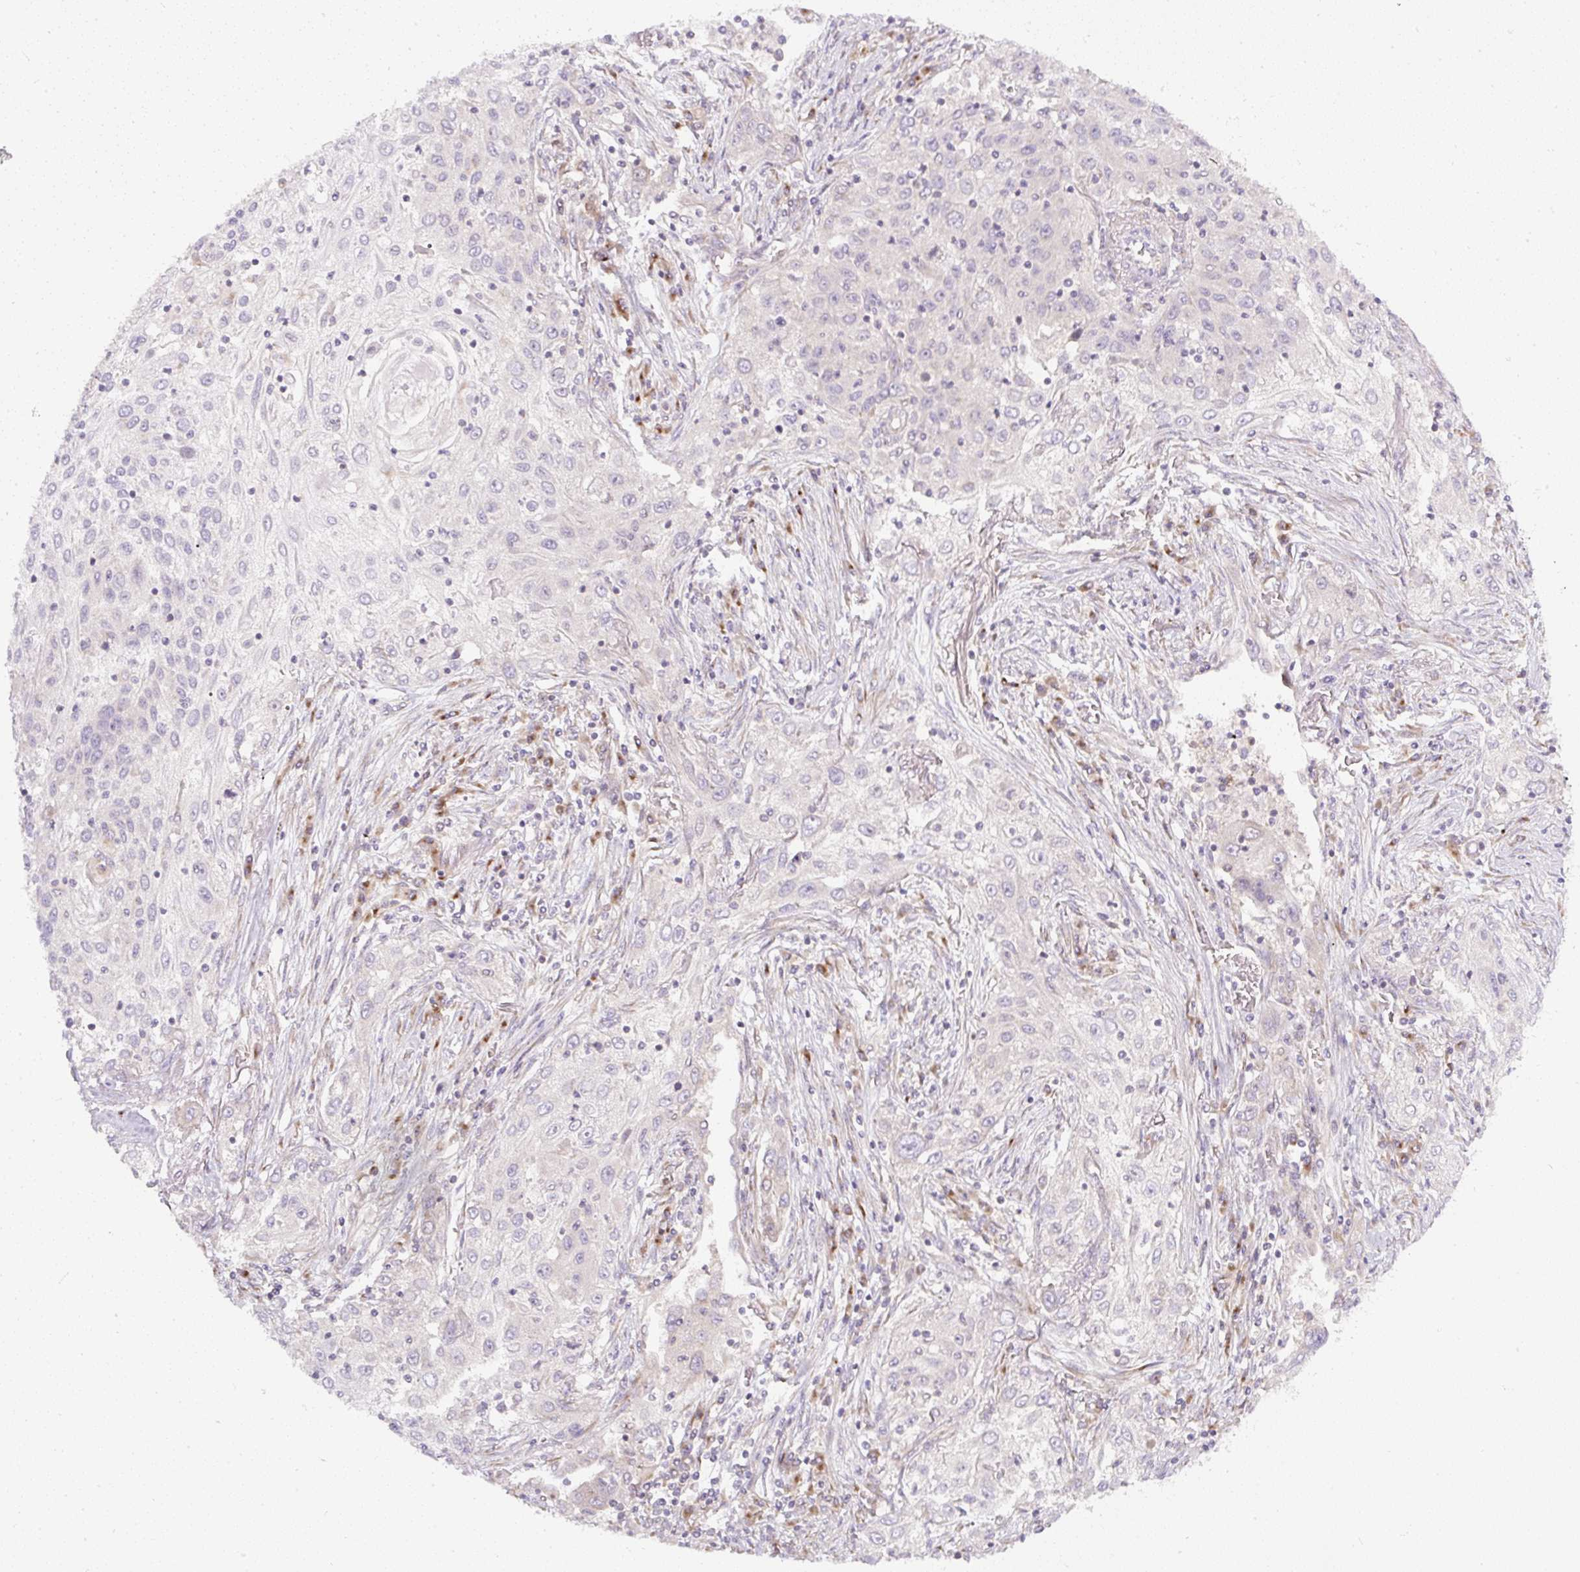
{"staining": {"intensity": "negative", "quantity": "none", "location": "none"}, "tissue": "lung cancer", "cell_type": "Tumor cells", "image_type": "cancer", "snomed": [{"axis": "morphology", "description": "Squamous cell carcinoma, NOS"}, {"axis": "topography", "description": "Lung"}], "caption": "Human squamous cell carcinoma (lung) stained for a protein using immunohistochemistry shows no expression in tumor cells.", "gene": "MLX", "patient": {"sex": "female", "age": 69}}